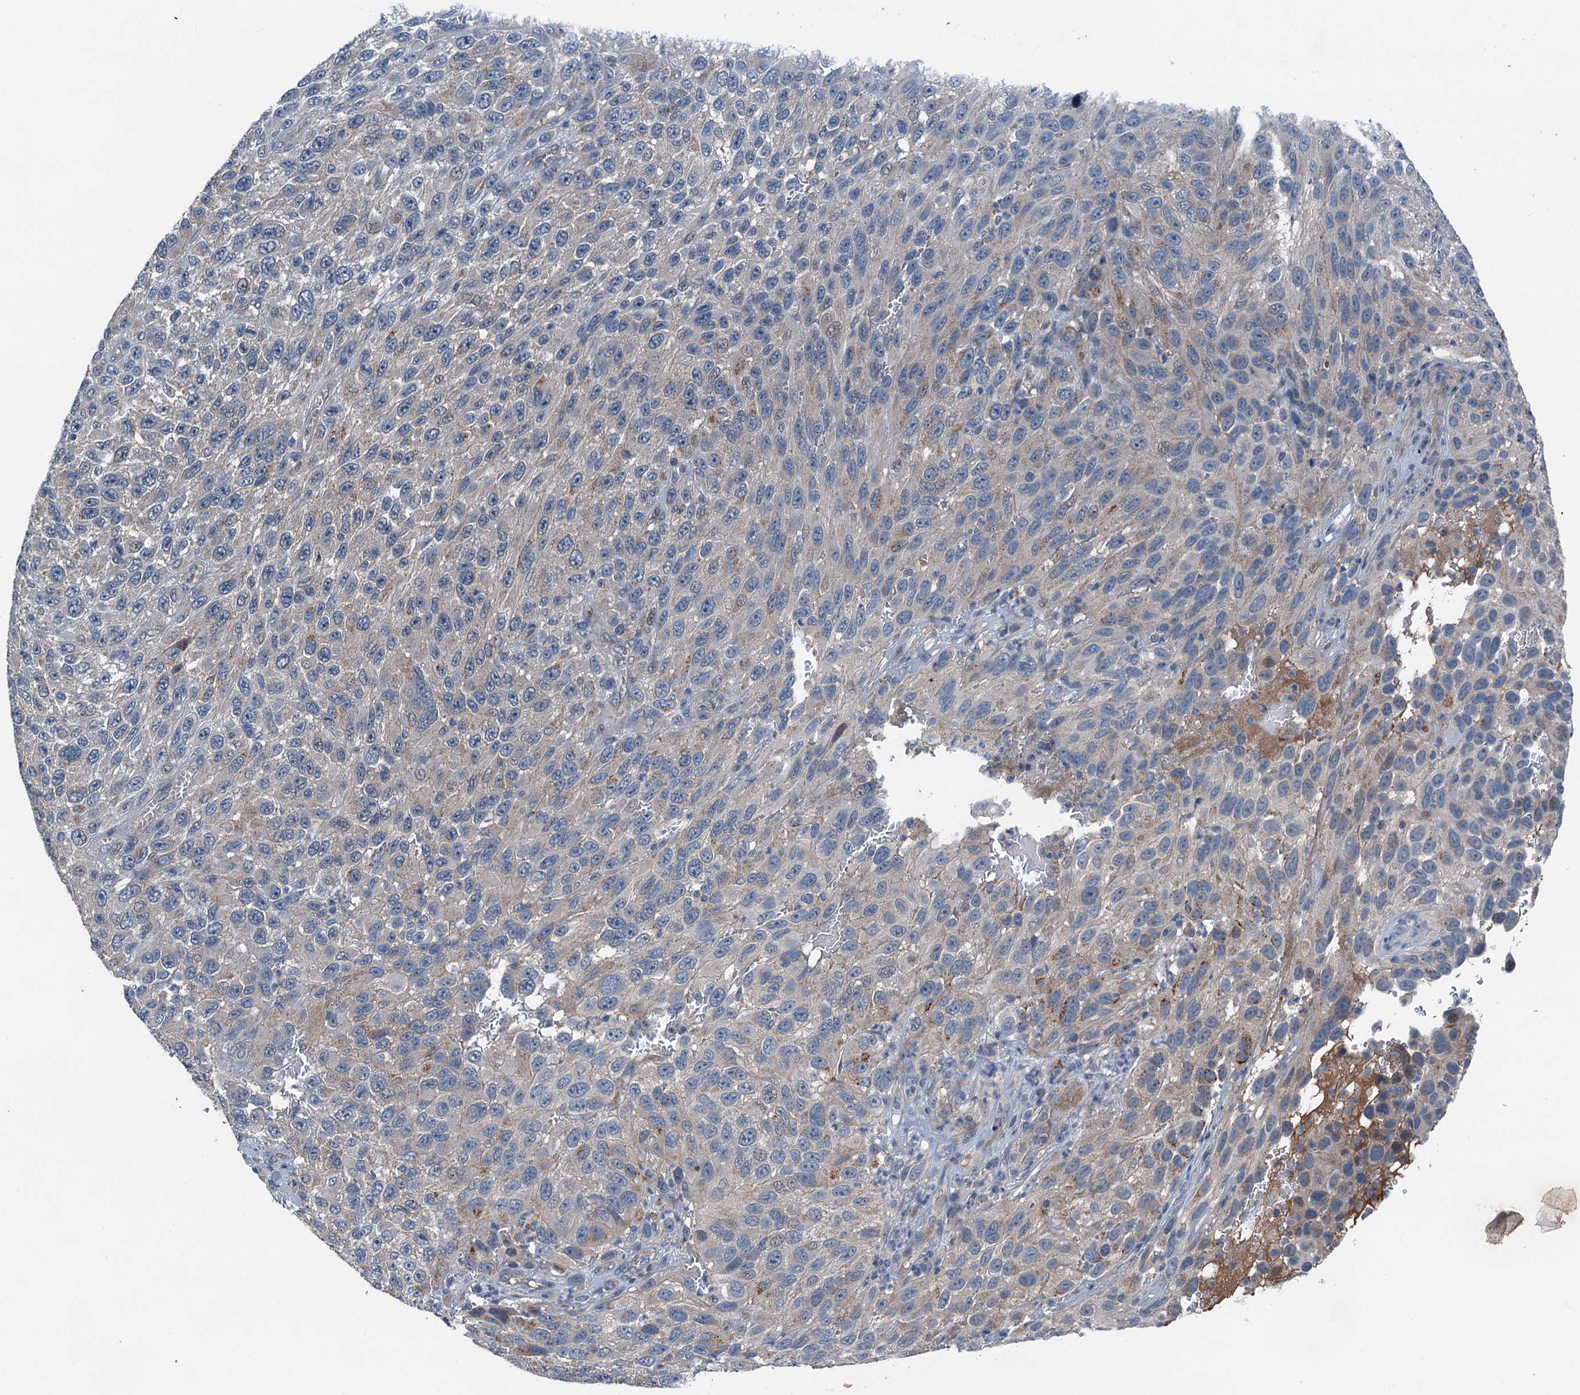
{"staining": {"intensity": "moderate", "quantity": "<25%", "location": "cytoplasmic/membranous"}, "tissue": "melanoma", "cell_type": "Tumor cells", "image_type": "cancer", "snomed": [{"axis": "morphology", "description": "Normal tissue, NOS"}, {"axis": "morphology", "description": "Malignant melanoma, NOS"}, {"axis": "topography", "description": "Skin"}], "caption": "Protein analysis of malignant melanoma tissue displays moderate cytoplasmic/membranous expression in approximately <25% of tumor cells.", "gene": "SLC2A10", "patient": {"sex": "female", "age": 96}}